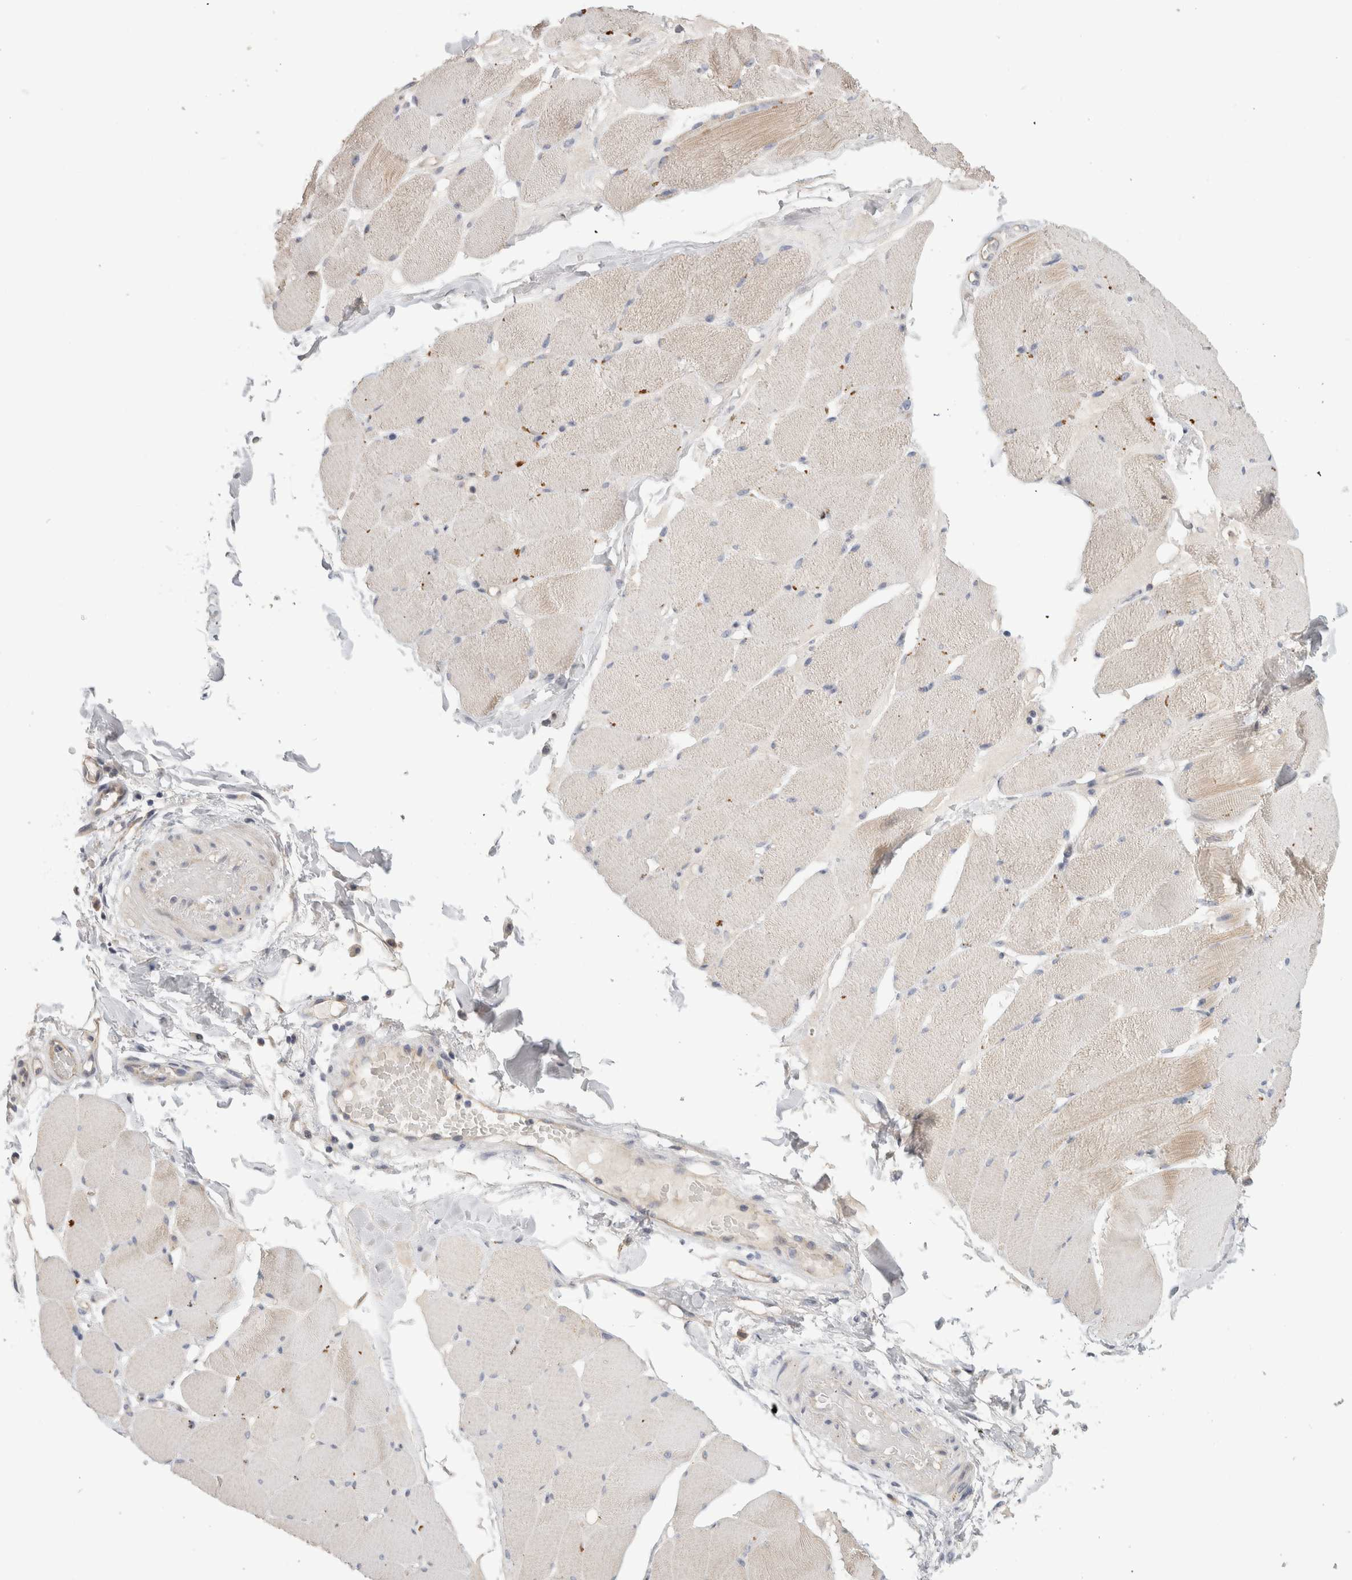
{"staining": {"intensity": "moderate", "quantity": "<25%", "location": "cytoplasmic/membranous"}, "tissue": "skeletal muscle", "cell_type": "Myocytes", "image_type": "normal", "snomed": [{"axis": "morphology", "description": "Normal tissue, NOS"}, {"axis": "topography", "description": "Skin"}, {"axis": "topography", "description": "Skeletal muscle"}], "caption": "Immunohistochemical staining of normal human skeletal muscle shows <25% levels of moderate cytoplasmic/membranous protein positivity in approximately <25% of myocytes.", "gene": "AFP", "patient": {"sex": "male", "age": 83}}